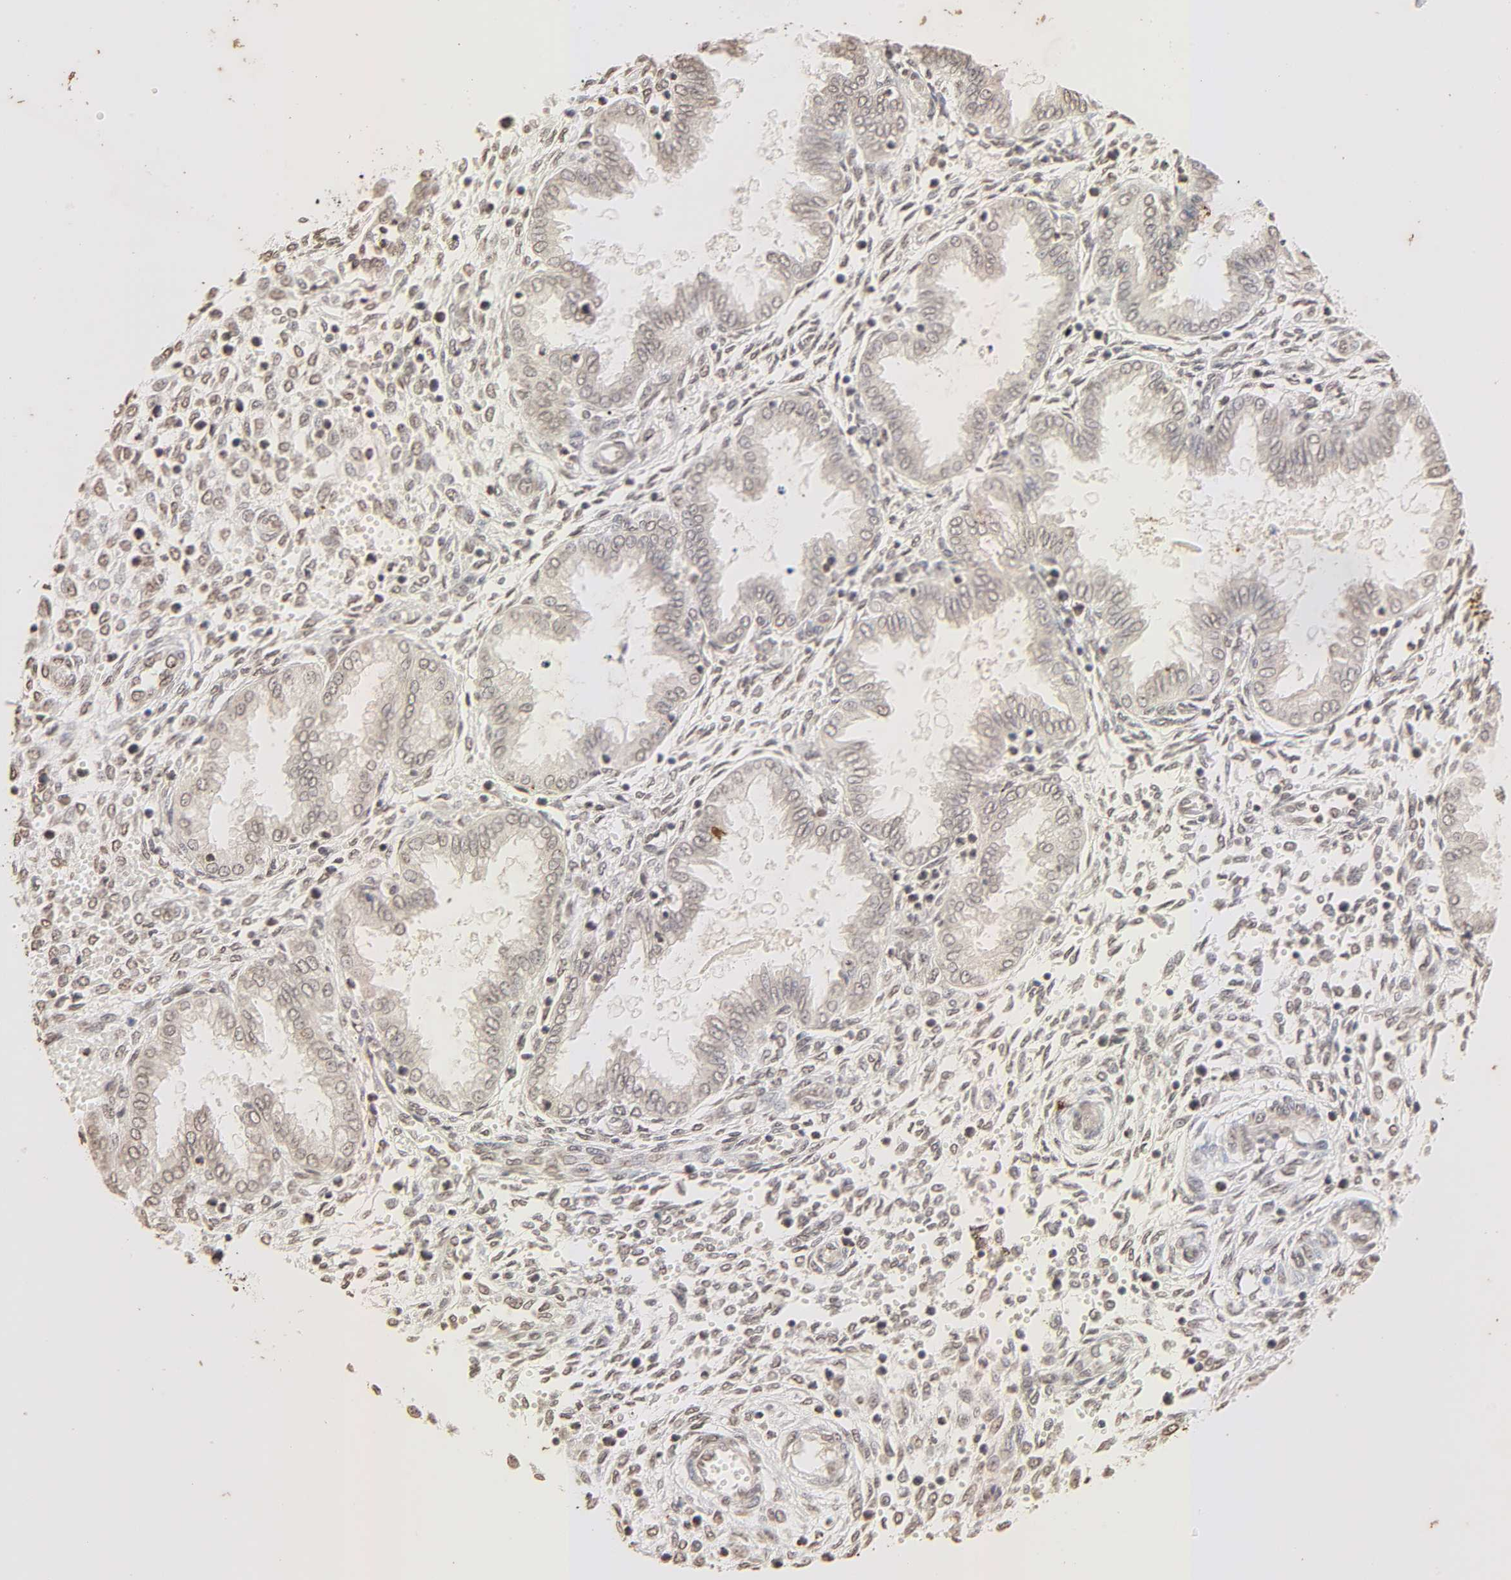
{"staining": {"intensity": "moderate", "quantity": ">75%", "location": "cytoplasmic/membranous,nuclear"}, "tissue": "endometrium", "cell_type": "Cells in endometrial stroma", "image_type": "normal", "snomed": [{"axis": "morphology", "description": "Normal tissue, NOS"}, {"axis": "topography", "description": "Endometrium"}], "caption": "Immunohistochemistry (IHC) staining of benign endometrium, which shows medium levels of moderate cytoplasmic/membranous,nuclear expression in about >75% of cells in endometrial stroma indicating moderate cytoplasmic/membranous,nuclear protein staining. The staining was performed using DAB (brown) for protein detection and nuclei were counterstained in hematoxylin (blue).", "gene": "TBL1X", "patient": {"sex": "female", "age": 33}}